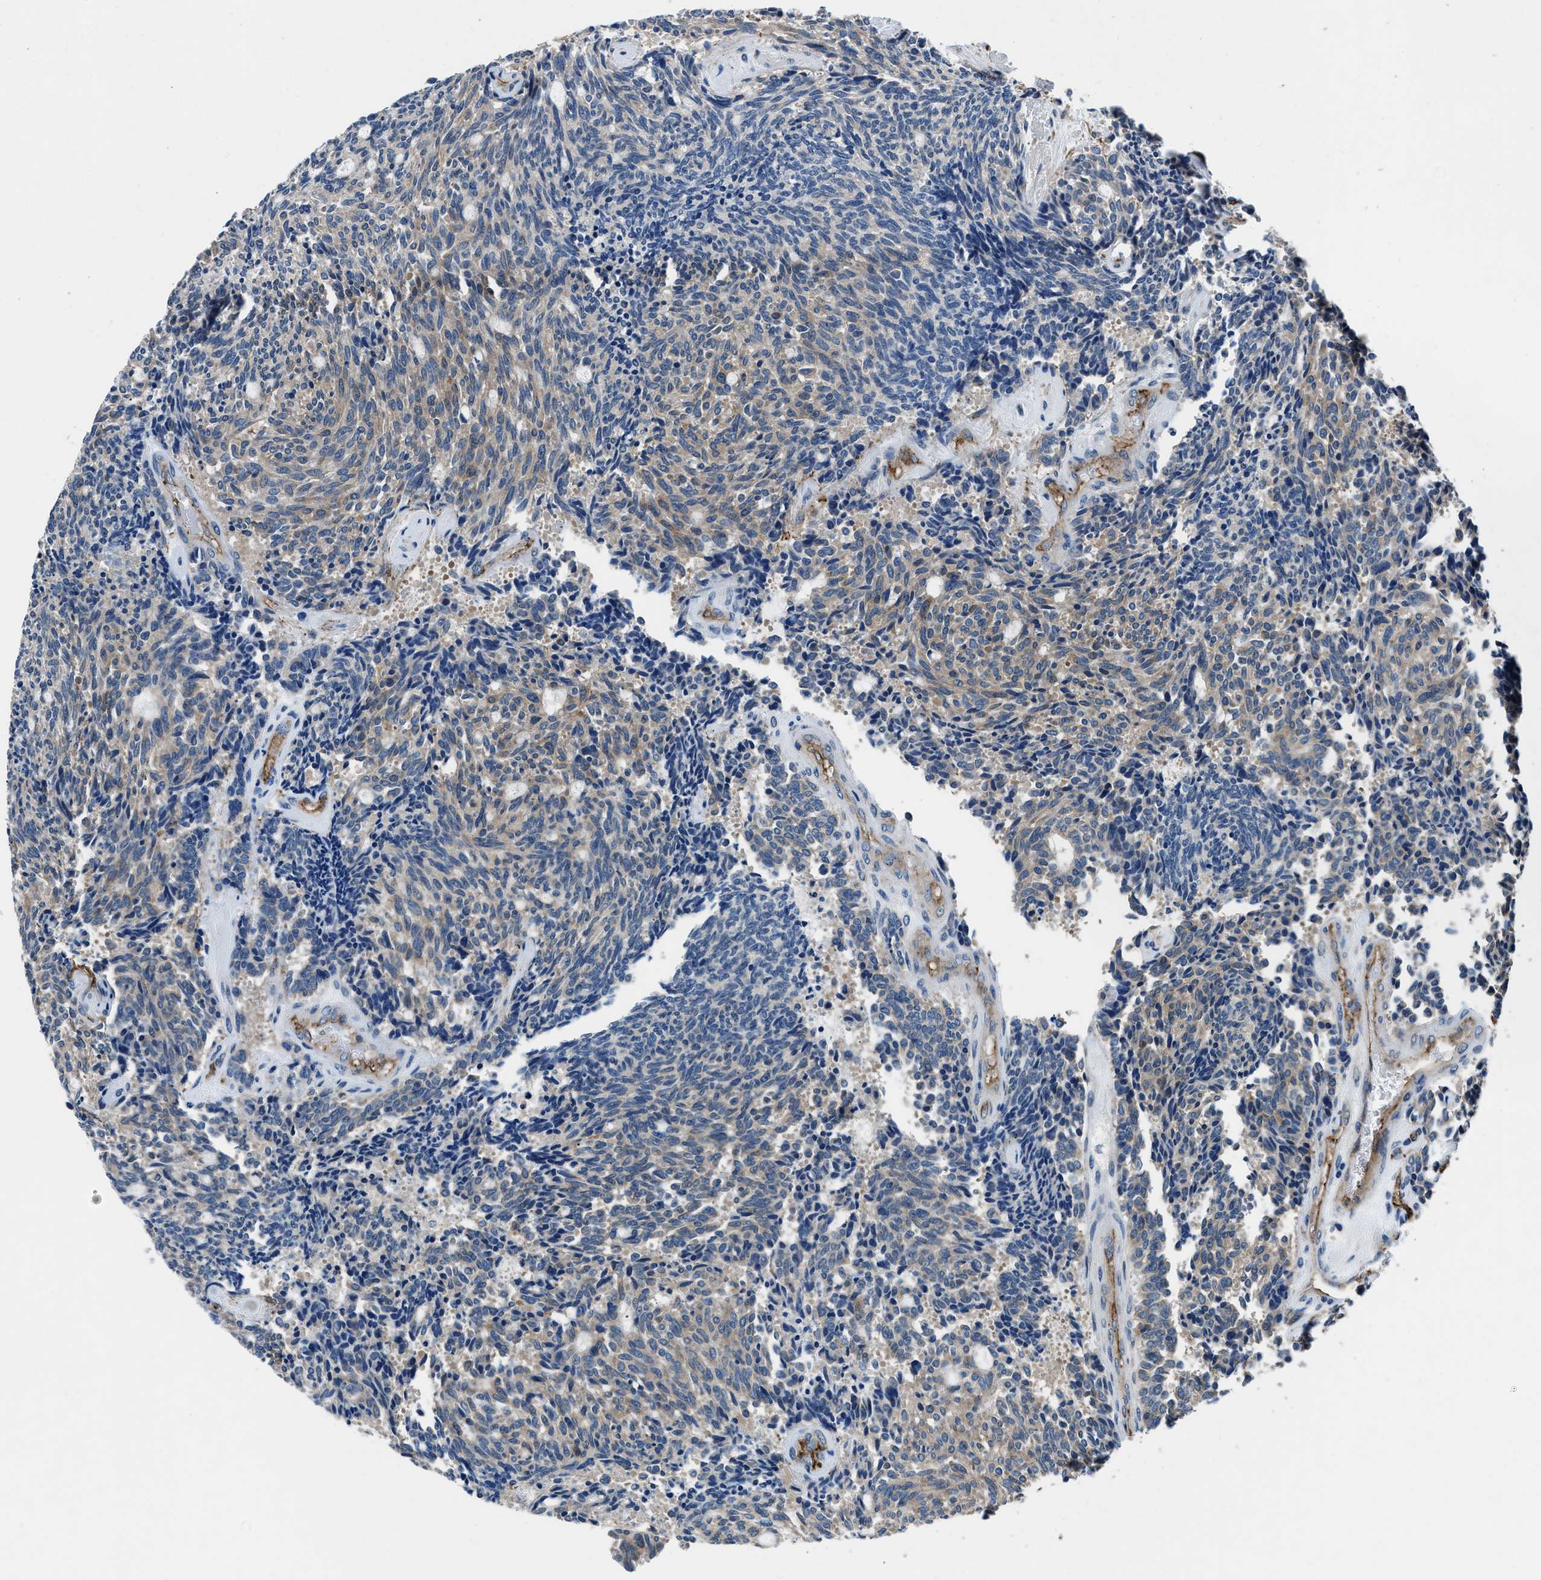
{"staining": {"intensity": "weak", "quantity": "25%-75%", "location": "cytoplasmic/membranous"}, "tissue": "carcinoid", "cell_type": "Tumor cells", "image_type": "cancer", "snomed": [{"axis": "morphology", "description": "Carcinoid, malignant, NOS"}, {"axis": "topography", "description": "Pancreas"}], "caption": "Carcinoid stained for a protein reveals weak cytoplasmic/membranous positivity in tumor cells.", "gene": "PRTFDC1", "patient": {"sex": "female", "age": 54}}